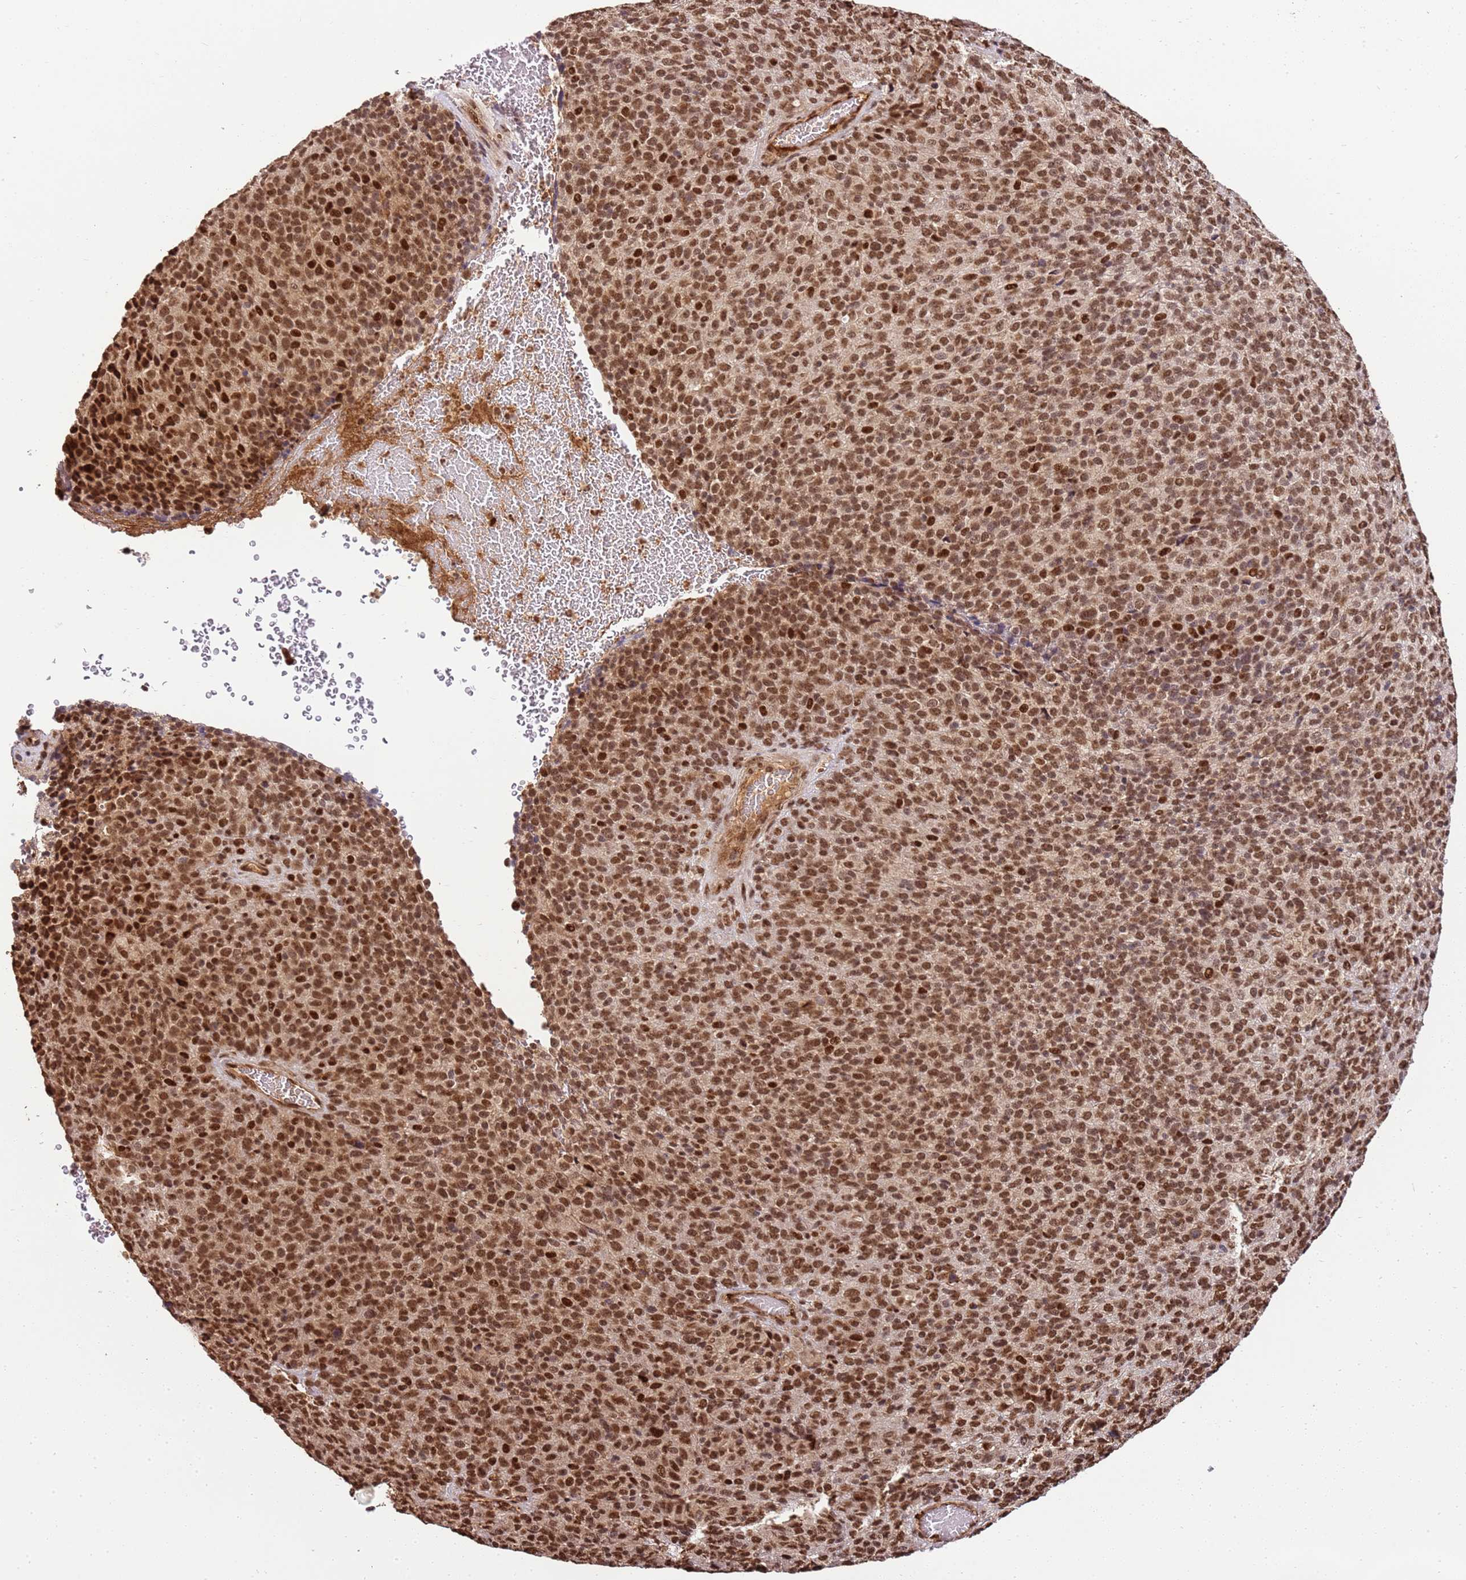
{"staining": {"intensity": "moderate", "quantity": ">75%", "location": "nuclear"}, "tissue": "melanoma", "cell_type": "Tumor cells", "image_type": "cancer", "snomed": [{"axis": "morphology", "description": "Malignant melanoma, Metastatic site"}, {"axis": "topography", "description": "Brain"}], "caption": "About >75% of tumor cells in melanoma show moderate nuclear protein staining as visualized by brown immunohistochemical staining.", "gene": "ZBTB12", "patient": {"sex": "female", "age": 56}}